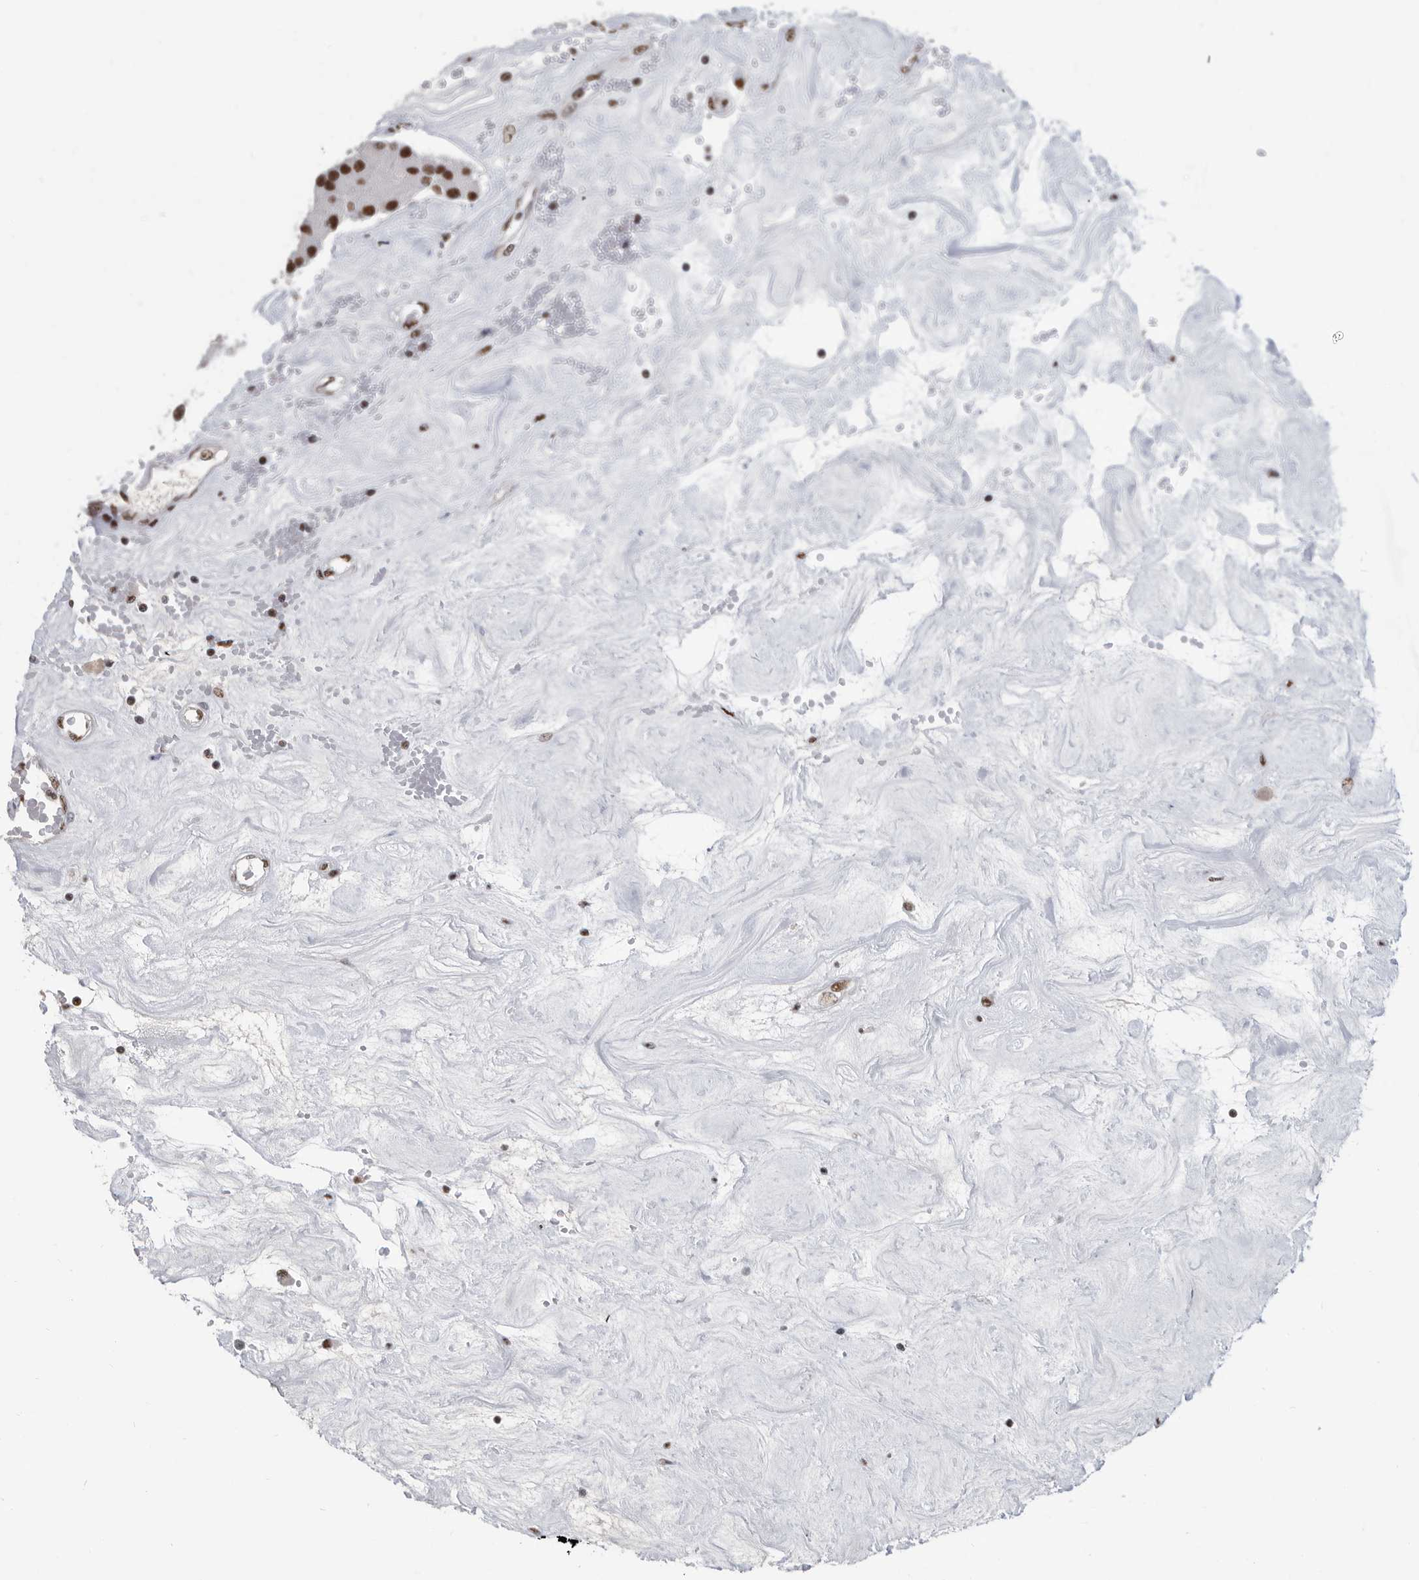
{"staining": {"intensity": "strong", "quantity": ">75%", "location": "nuclear"}, "tissue": "carcinoid", "cell_type": "Tumor cells", "image_type": "cancer", "snomed": [{"axis": "morphology", "description": "Carcinoid, malignant, NOS"}, {"axis": "topography", "description": "Pancreas"}], "caption": "Malignant carcinoid stained for a protein displays strong nuclear positivity in tumor cells. The staining was performed using DAB, with brown indicating positive protein expression. Nuclei are stained blue with hematoxylin.", "gene": "SF3A1", "patient": {"sex": "male", "age": 41}}